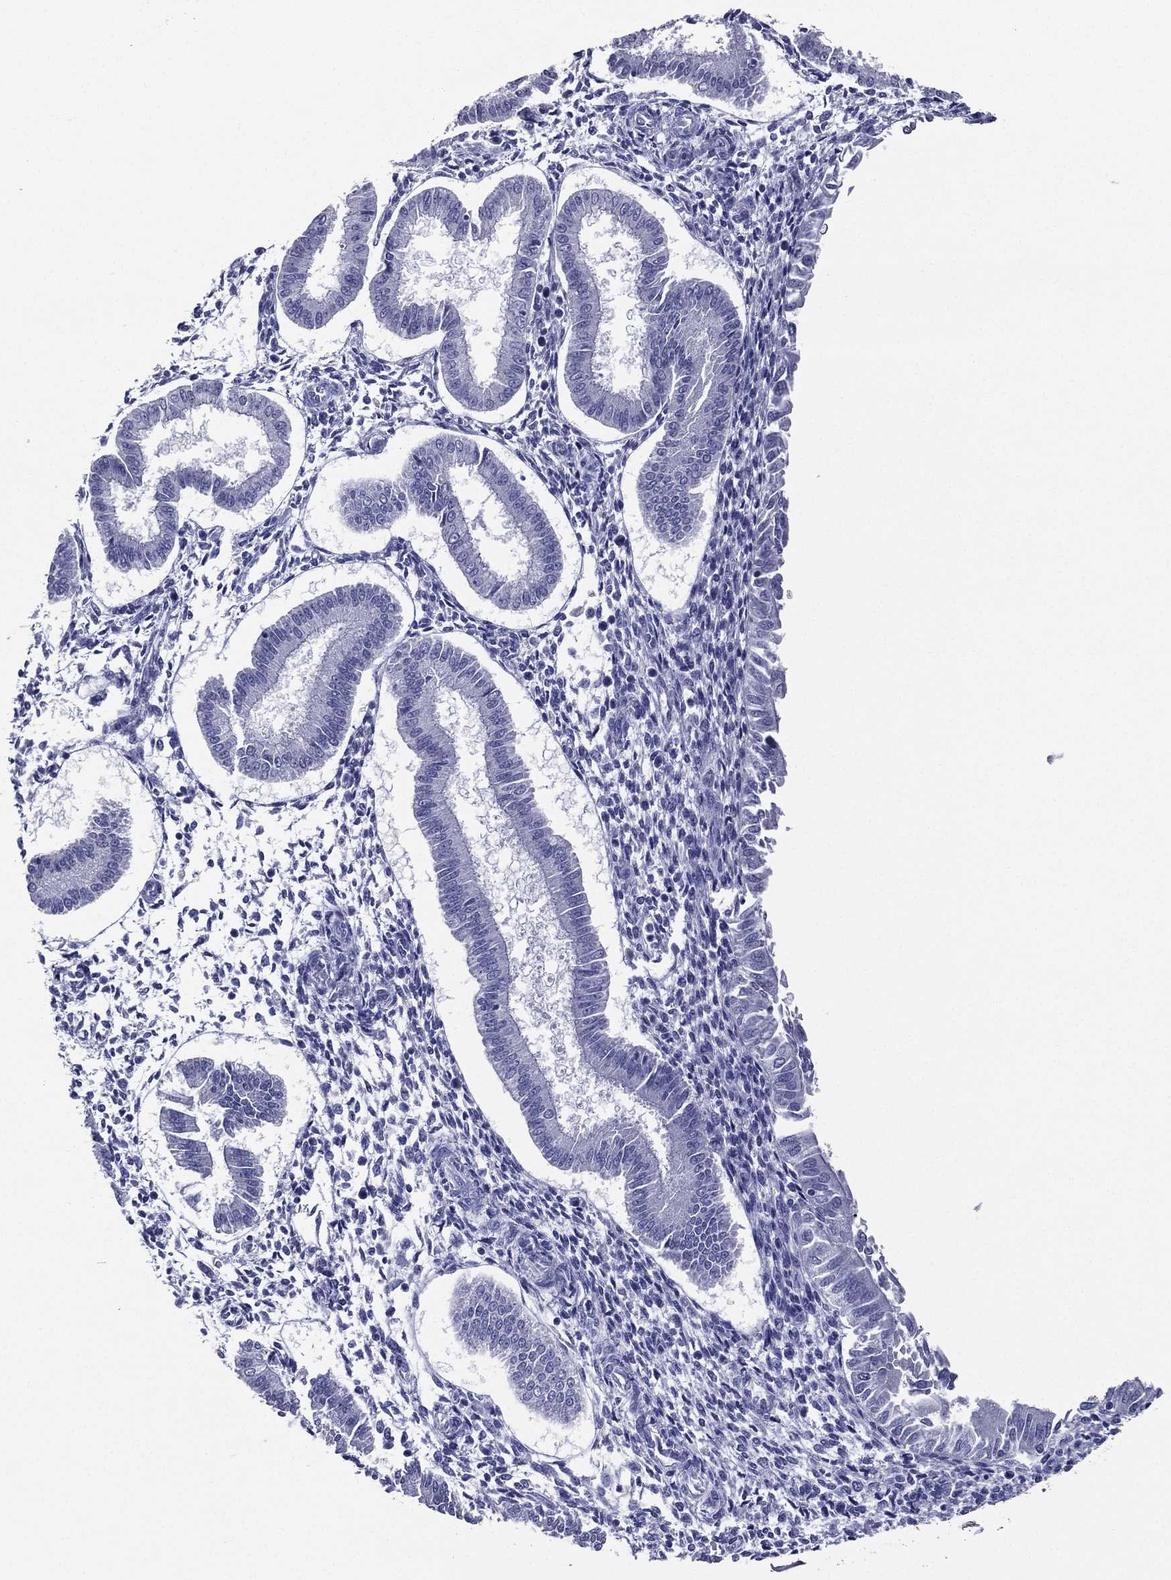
{"staining": {"intensity": "negative", "quantity": "none", "location": "none"}, "tissue": "endometrium", "cell_type": "Cells in endometrial stroma", "image_type": "normal", "snomed": [{"axis": "morphology", "description": "Normal tissue, NOS"}, {"axis": "topography", "description": "Endometrium"}], "caption": "A photomicrograph of endometrium stained for a protein demonstrates no brown staining in cells in endometrial stroma.", "gene": "TFAP2A", "patient": {"sex": "female", "age": 43}}